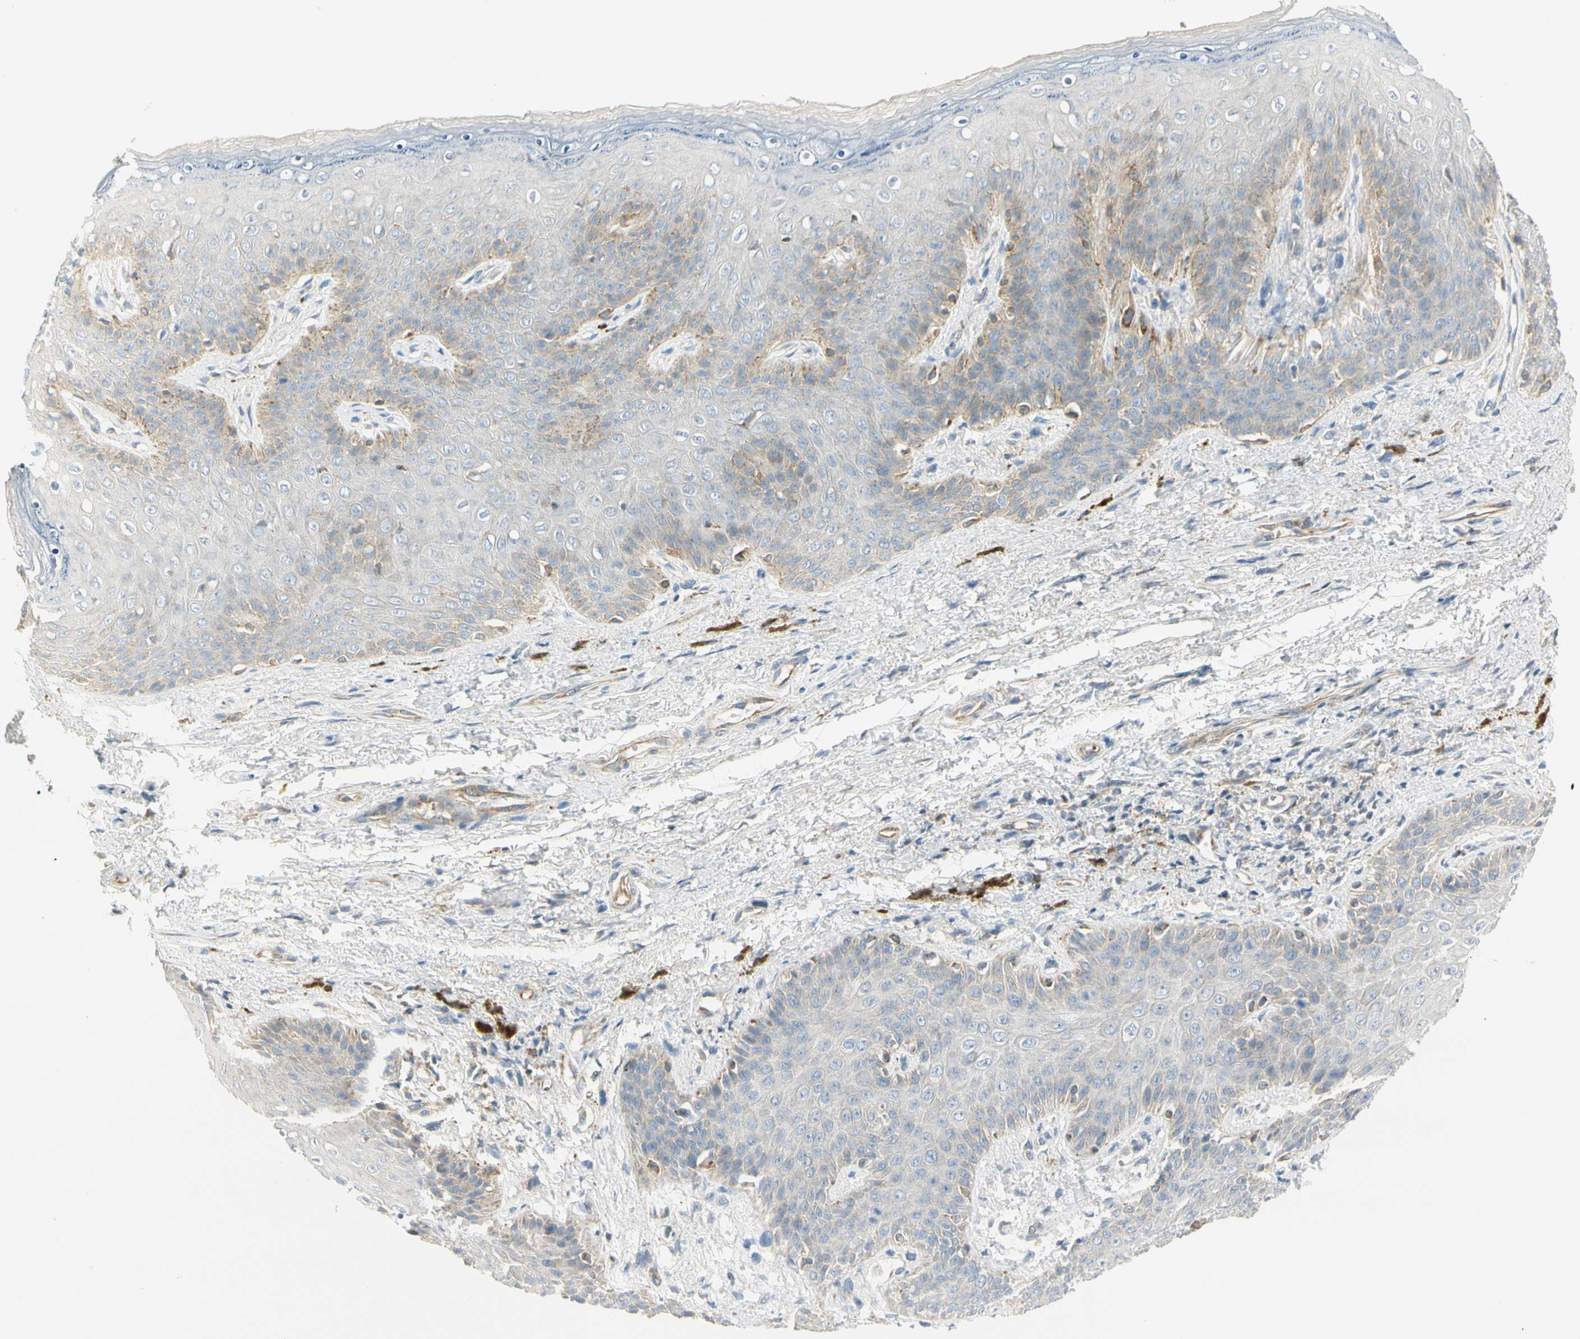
{"staining": {"intensity": "negative", "quantity": "none", "location": "none"}, "tissue": "skin", "cell_type": "Epidermal cells", "image_type": "normal", "snomed": [{"axis": "morphology", "description": "Normal tissue, NOS"}, {"axis": "topography", "description": "Anal"}], "caption": "High power microscopy histopathology image of an immunohistochemistry (IHC) histopathology image of benign skin, revealing no significant staining in epidermal cells.", "gene": "TNFSF11", "patient": {"sex": "female", "age": 46}}